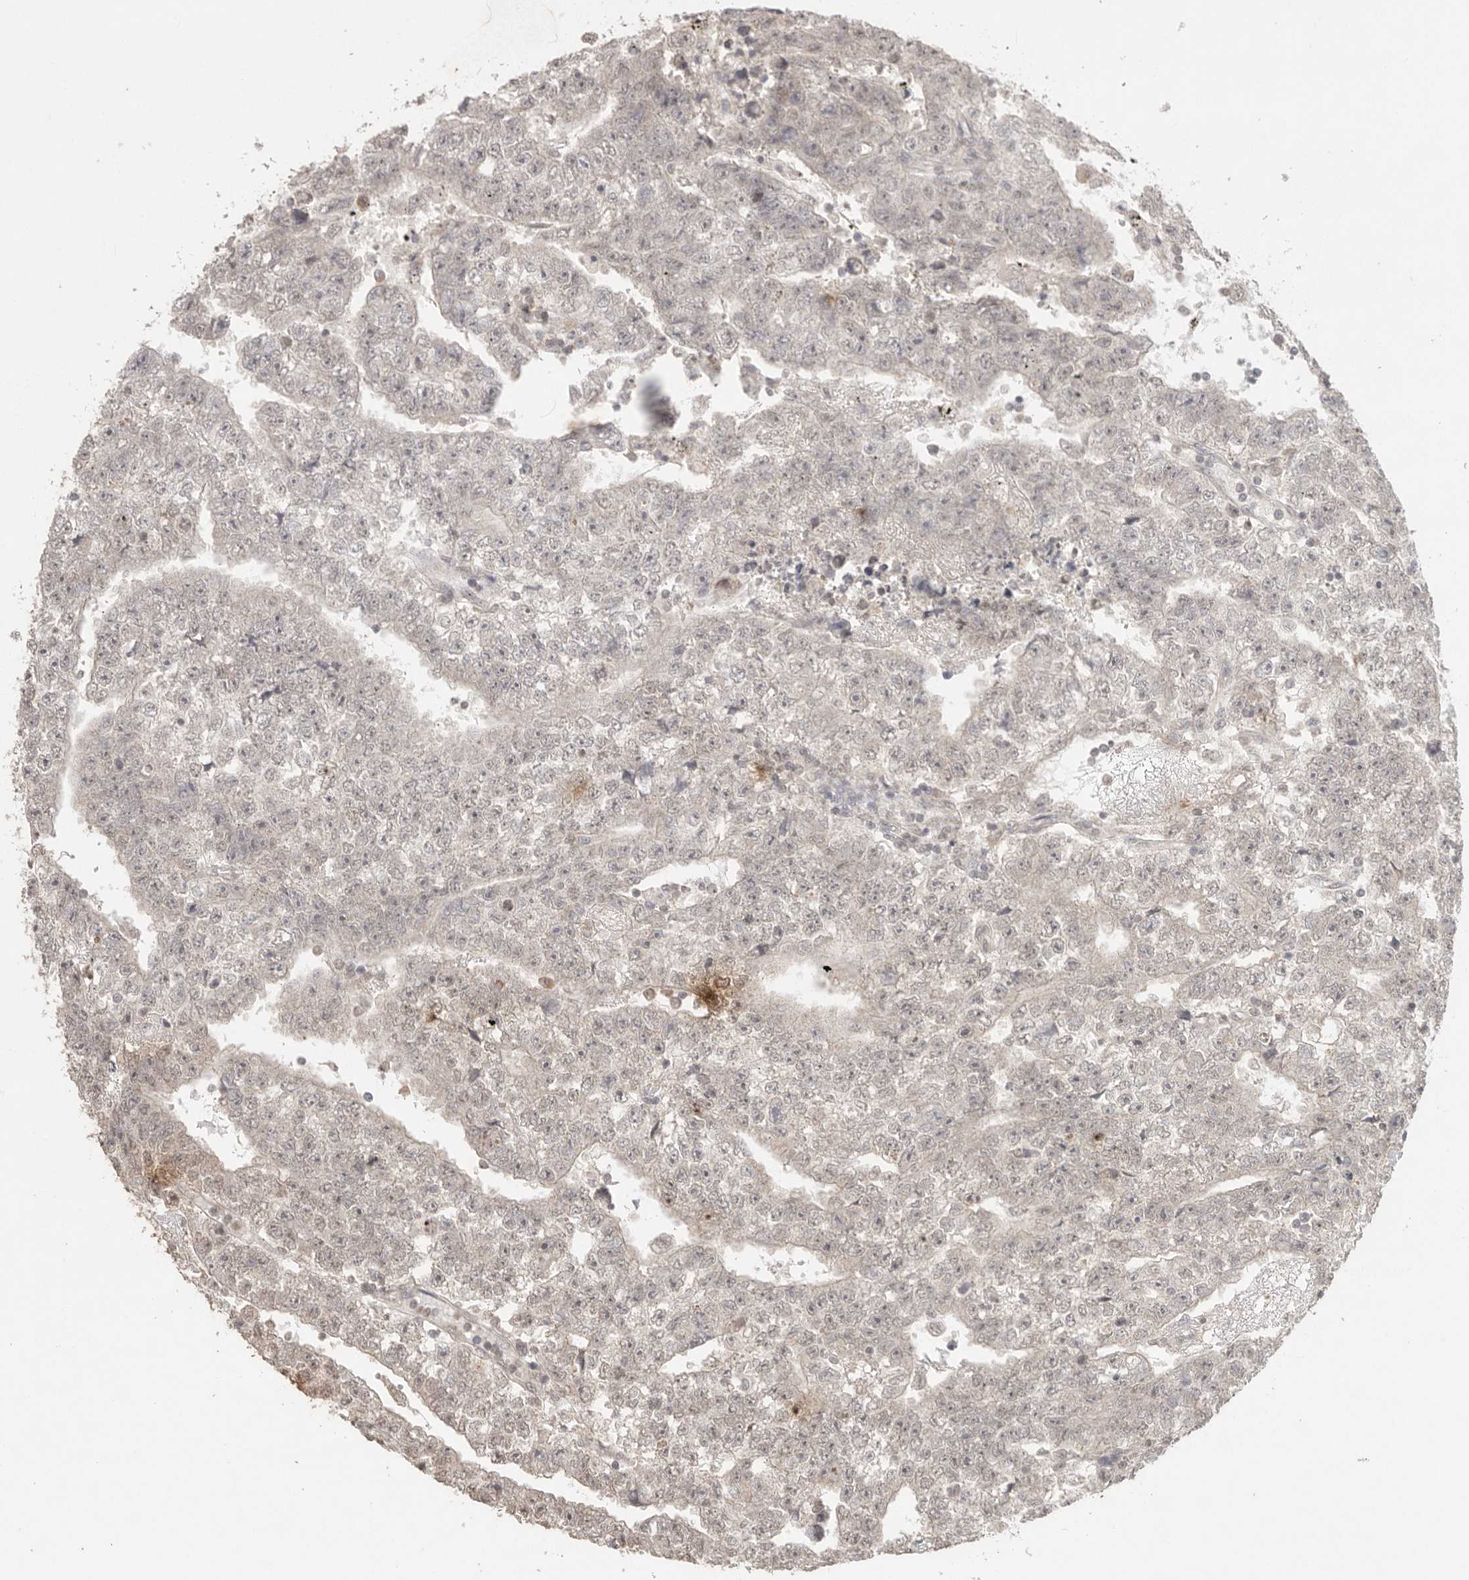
{"staining": {"intensity": "negative", "quantity": "none", "location": "none"}, "tissue": "testis cancer", "cell_type": "Tumor cells", "image_type": "cancer", "snomed": [{"axis": "morphology", "description": "Carcinoma, Embryonal, NOS"}, {"axis": "topography", "description": "Testis"}], "caption": "An image of human testis cancer is negative for staining in tumor cells.", "gene": "KLK5", "patient": {"sex": "male", "age": 25}}